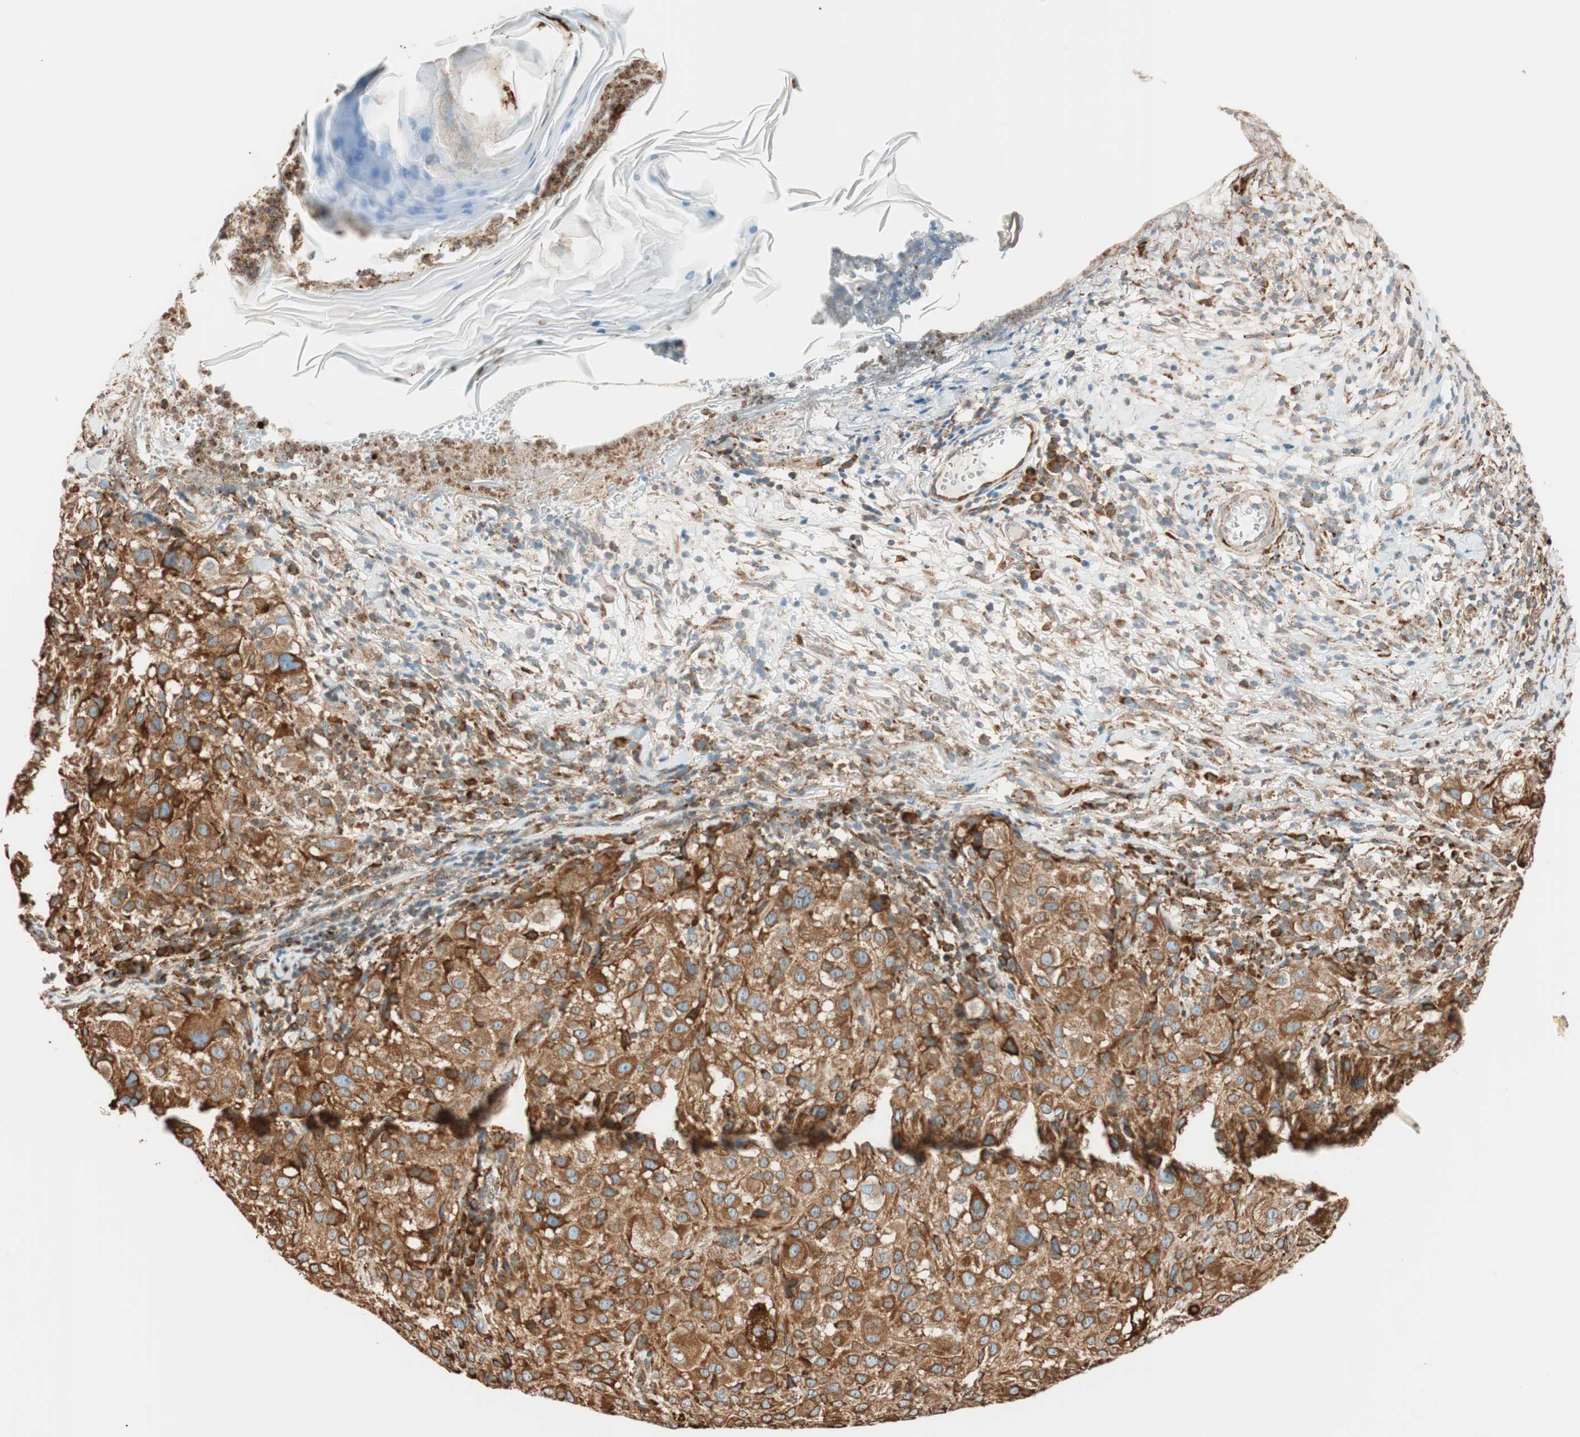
{"staining": {"intensity": "strong", "quantity": ">75%", "location": "cytoplasmic/membranous"}, "tissue": "melanoma", "cell_type": "Tumor cells", "image_type": "cancer", "snomed": [{"axis": "morphology", "description": "Necrosis, NOS"}, {"axis": "morphology", "description": "Malignant melanoma, NOS"}, {"axis": "topography", "description": "Skin"}], "caption": "Melanoma stained with DAB (3,3'-diaminobenzidine) immunohistochemistry (IHC) demonstrates high levels of strong cytoplasmic/membranous positivity in approximately >75% of tumor cells. (Brightfield microscopy of DAB IHC at high magnification).", "gene": "PRKCSH", "patient": {"sex": "female", "age": 87}}